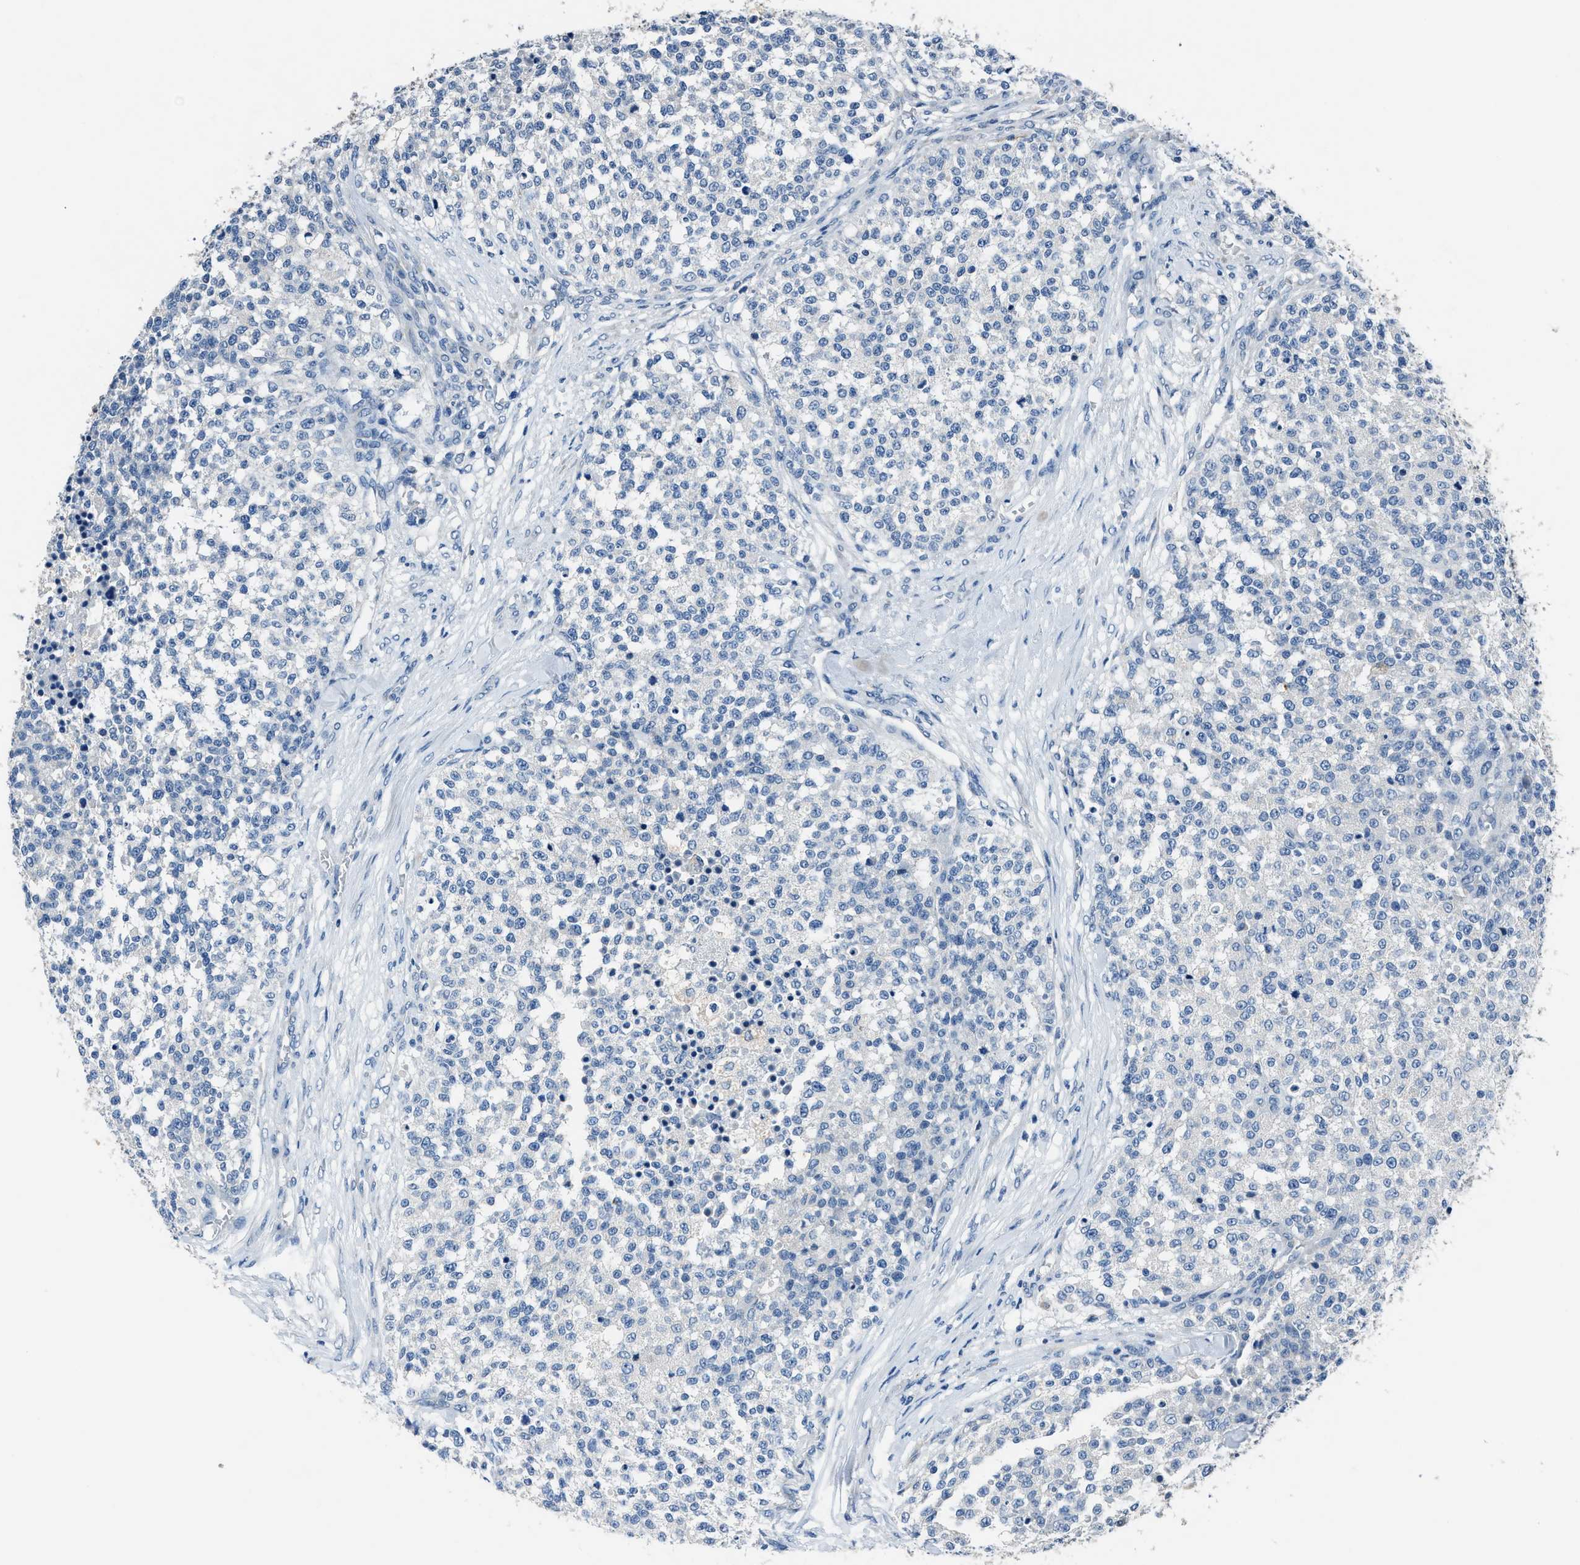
{"staining": {"intensity": "negative", "quantity": "none", "location": "none"}, "tissue": "testis cancer", "cell_type": "Tumor cells", "image_type": "cancer", "snomed": [{"axis": "morphology", "description": "Seminoma, NOS"}, {"axis": "topography", "description": "Testis"}], "caption": "Histopathology image shows no significant protein positivity in tumor cells of testis cancer (seminoma).", "gene": "ADAM2", "patient": {"sex": "male", "age": 59}}